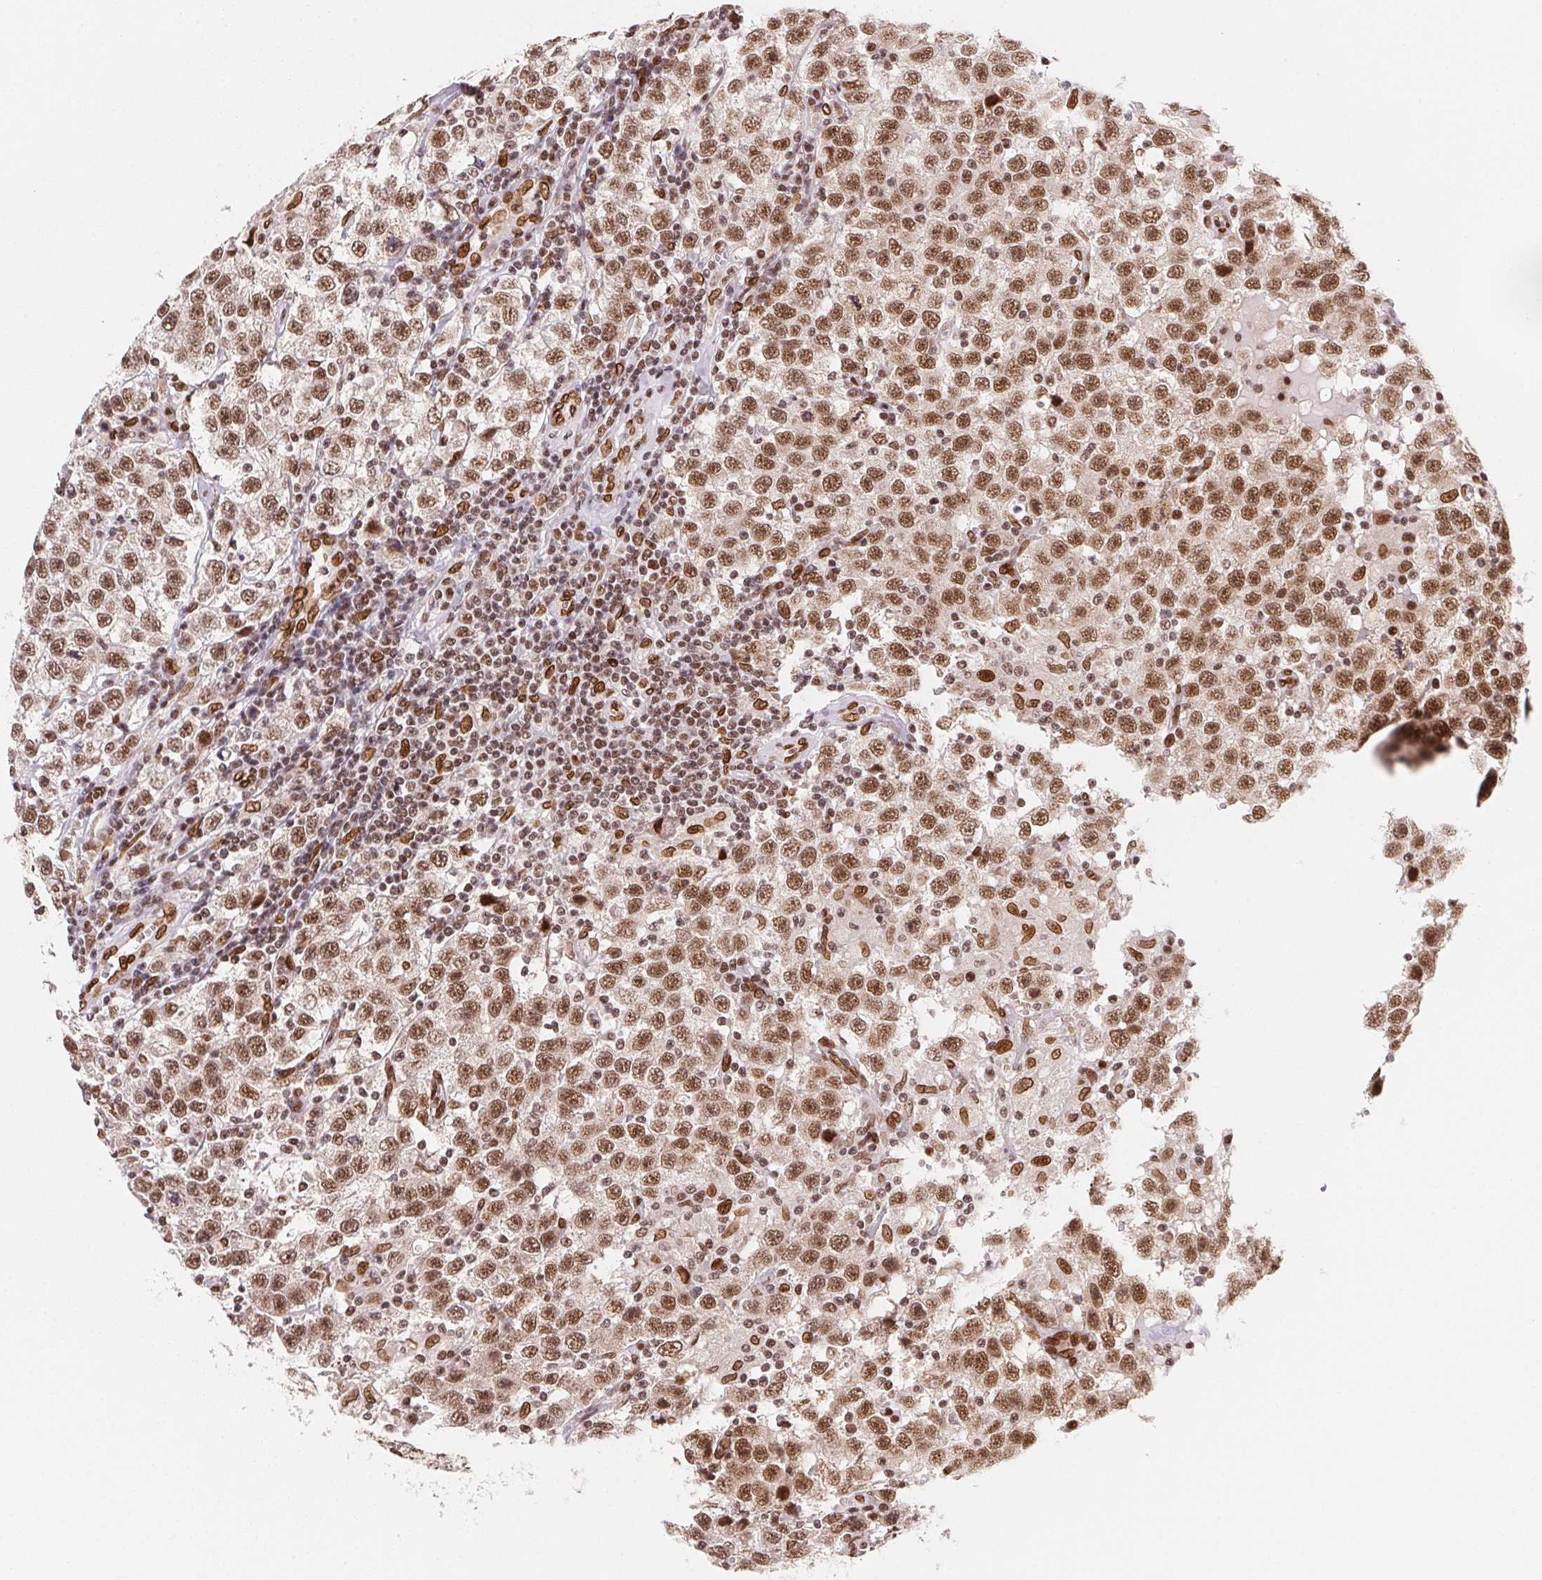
{"staining": {"intensity": "moderate", "quantity": ">75%", "location": "nuclear"}, "tissue": "testis cancer", "cell_type": "Tumor cells", "image_type": "cancer", "snomed": [{"axis": "morphology", "description": "Seminoma, NOS"}, {"axis": "topography", "description": "Testis"}], "caption": "A micrograph of testis cancer stained for a protein exhibits moderate nuclear brown staining in tumor cells. (Brightfield microscopy of DAB IHC at high magnification).", "gene": "SAP30BP", "patient": {"sex": "male", "age": 41}}